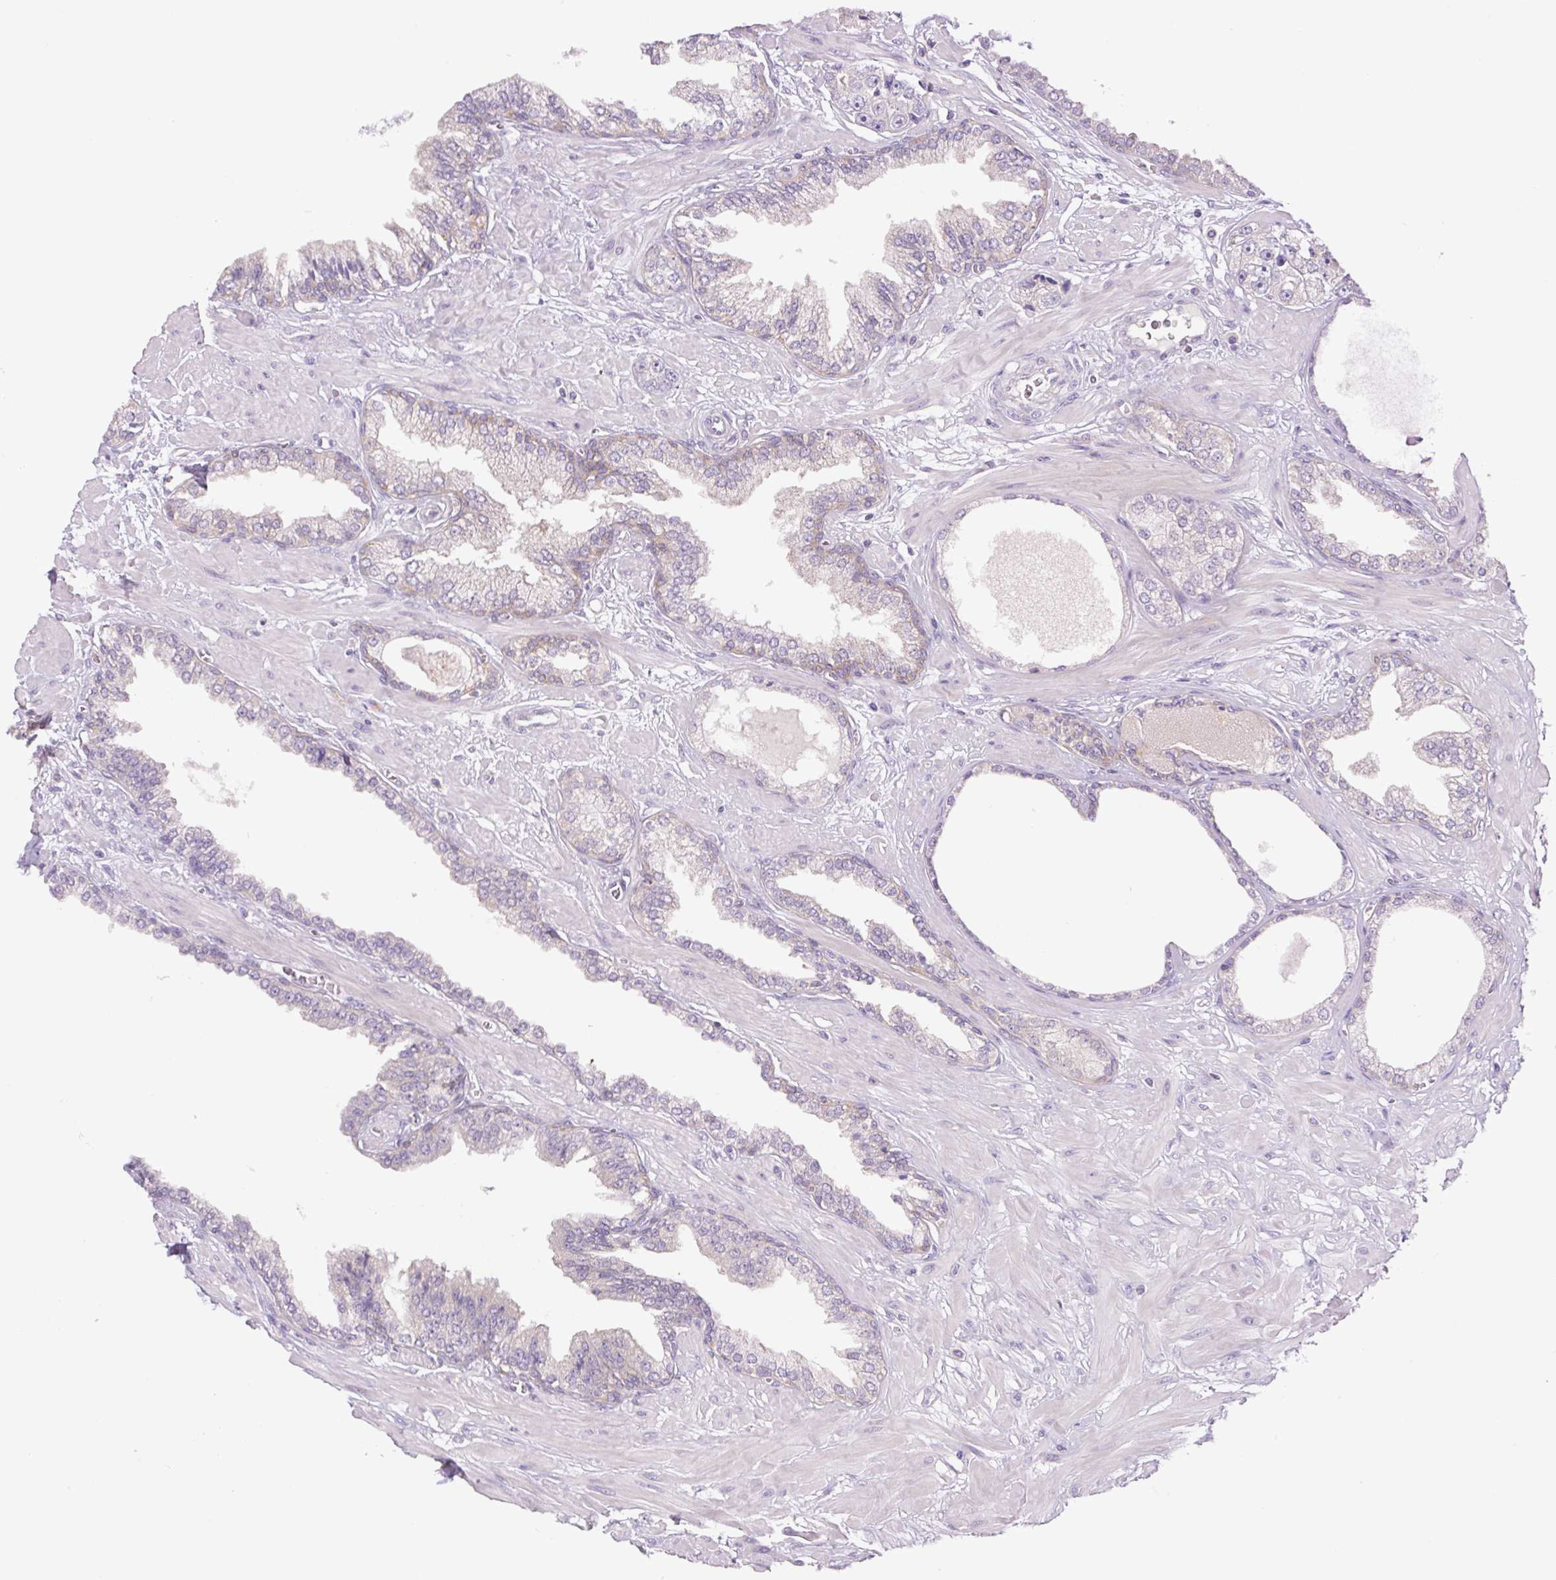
{"staining": {"intensity": "negative", "quantity": "none", "location": "none"}, "tissue": "prostate cancer", "cell_type": "Tumor cells", "image_type": "cancer", "snomed": [{"axis": "morphology", "description": "Adenocarcinoma, High grade"}, {"axis": "topography", "description": "Prostate"}], "caption": "This is an immunohistochemistry (IHC) micrograph of high-grade adenocarcinoma (prostate). There is no expression in tumor cells.", "gene": "MINK1", "patient": {"sex": "male", "age": 71}}